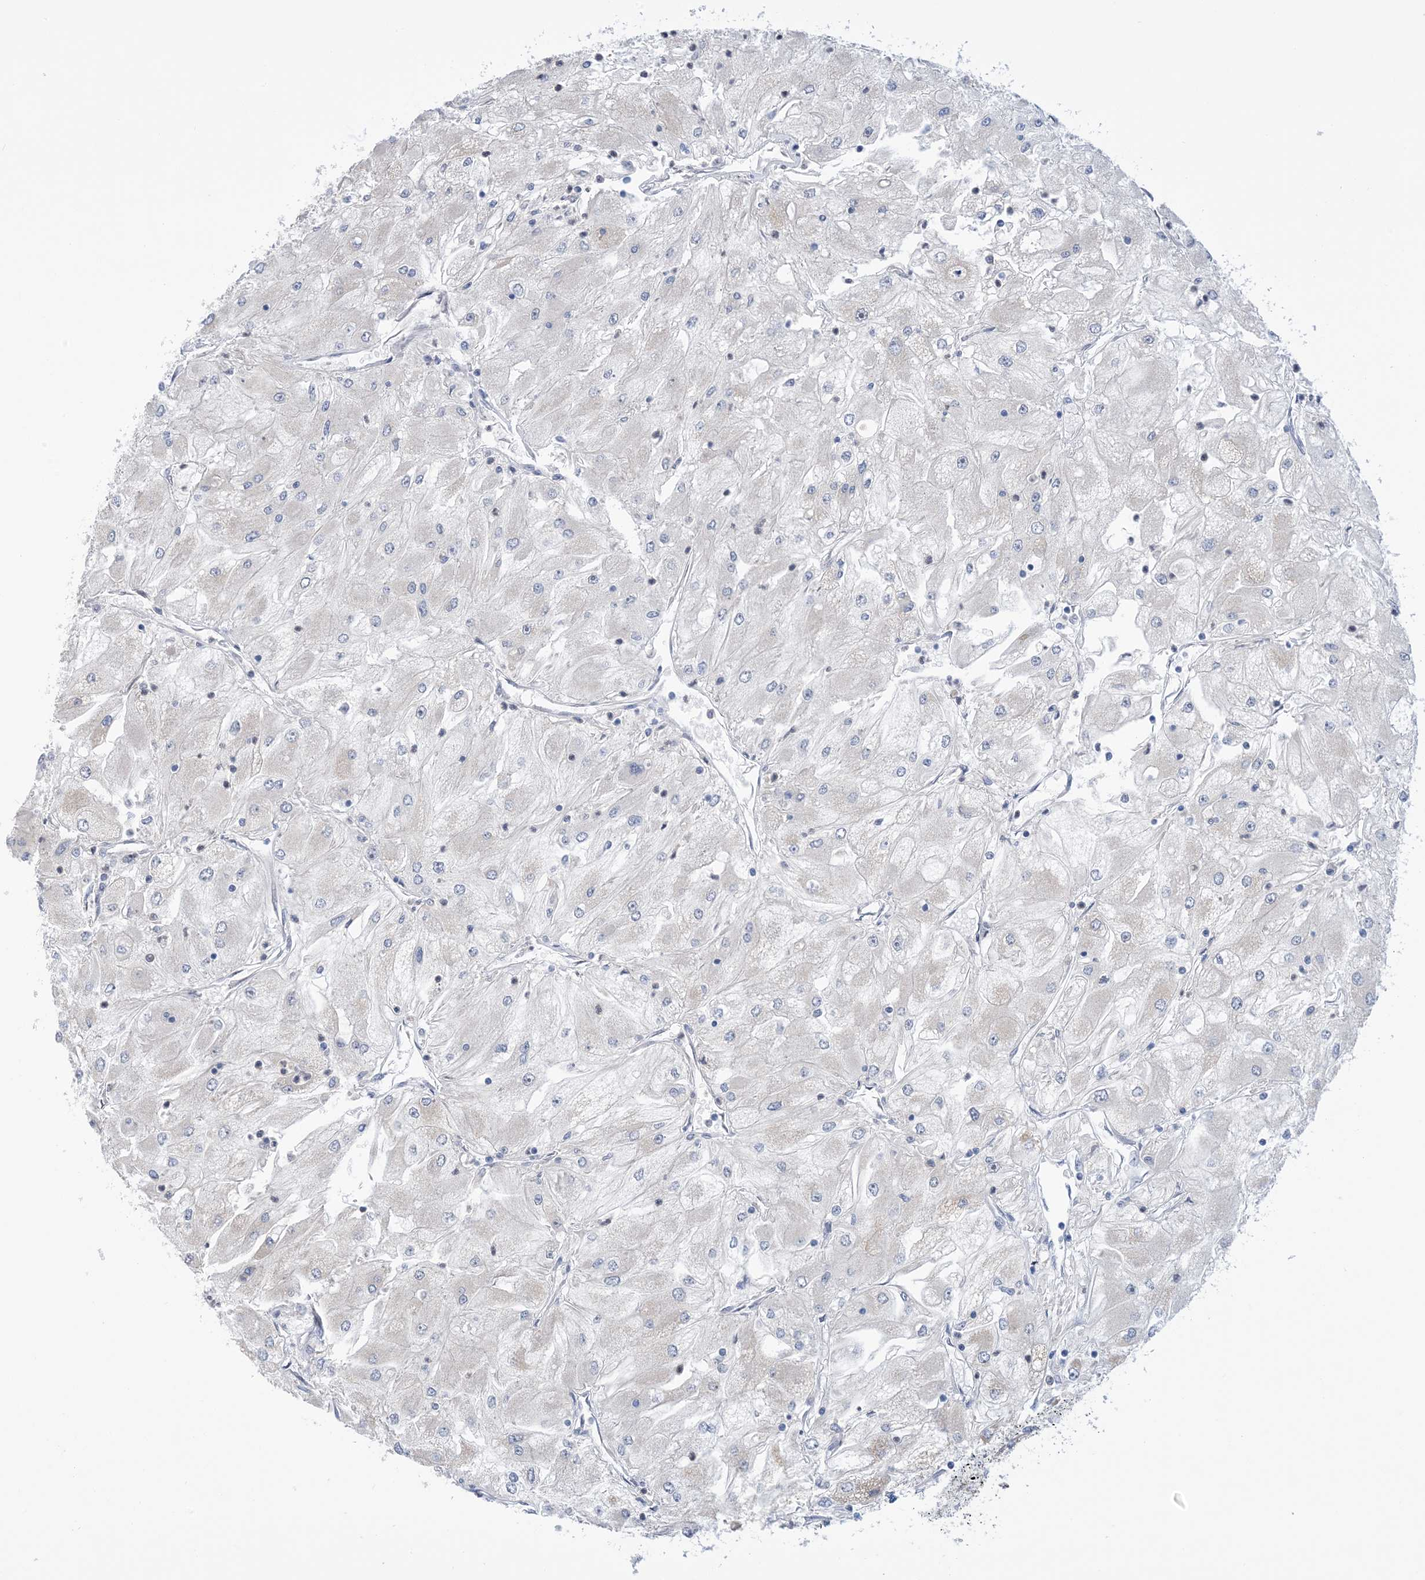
{"staining": {"intensity": "negative", "quantity": "none", "location": "none"}, "tissue": "renal cancer", "cell_type": "Tumor cells", "image_type": "cancer", "snomed": [{"axis": "morphology", "description": "Adenocarcinoma, NOS"}, {"axis": "topography", "description": "Kidney"}], "caption": "There is no significant positivity in tumor cells of renal cancer.", "gene": "TTYH1", "patient": {"sex": "male", "age": 80}}